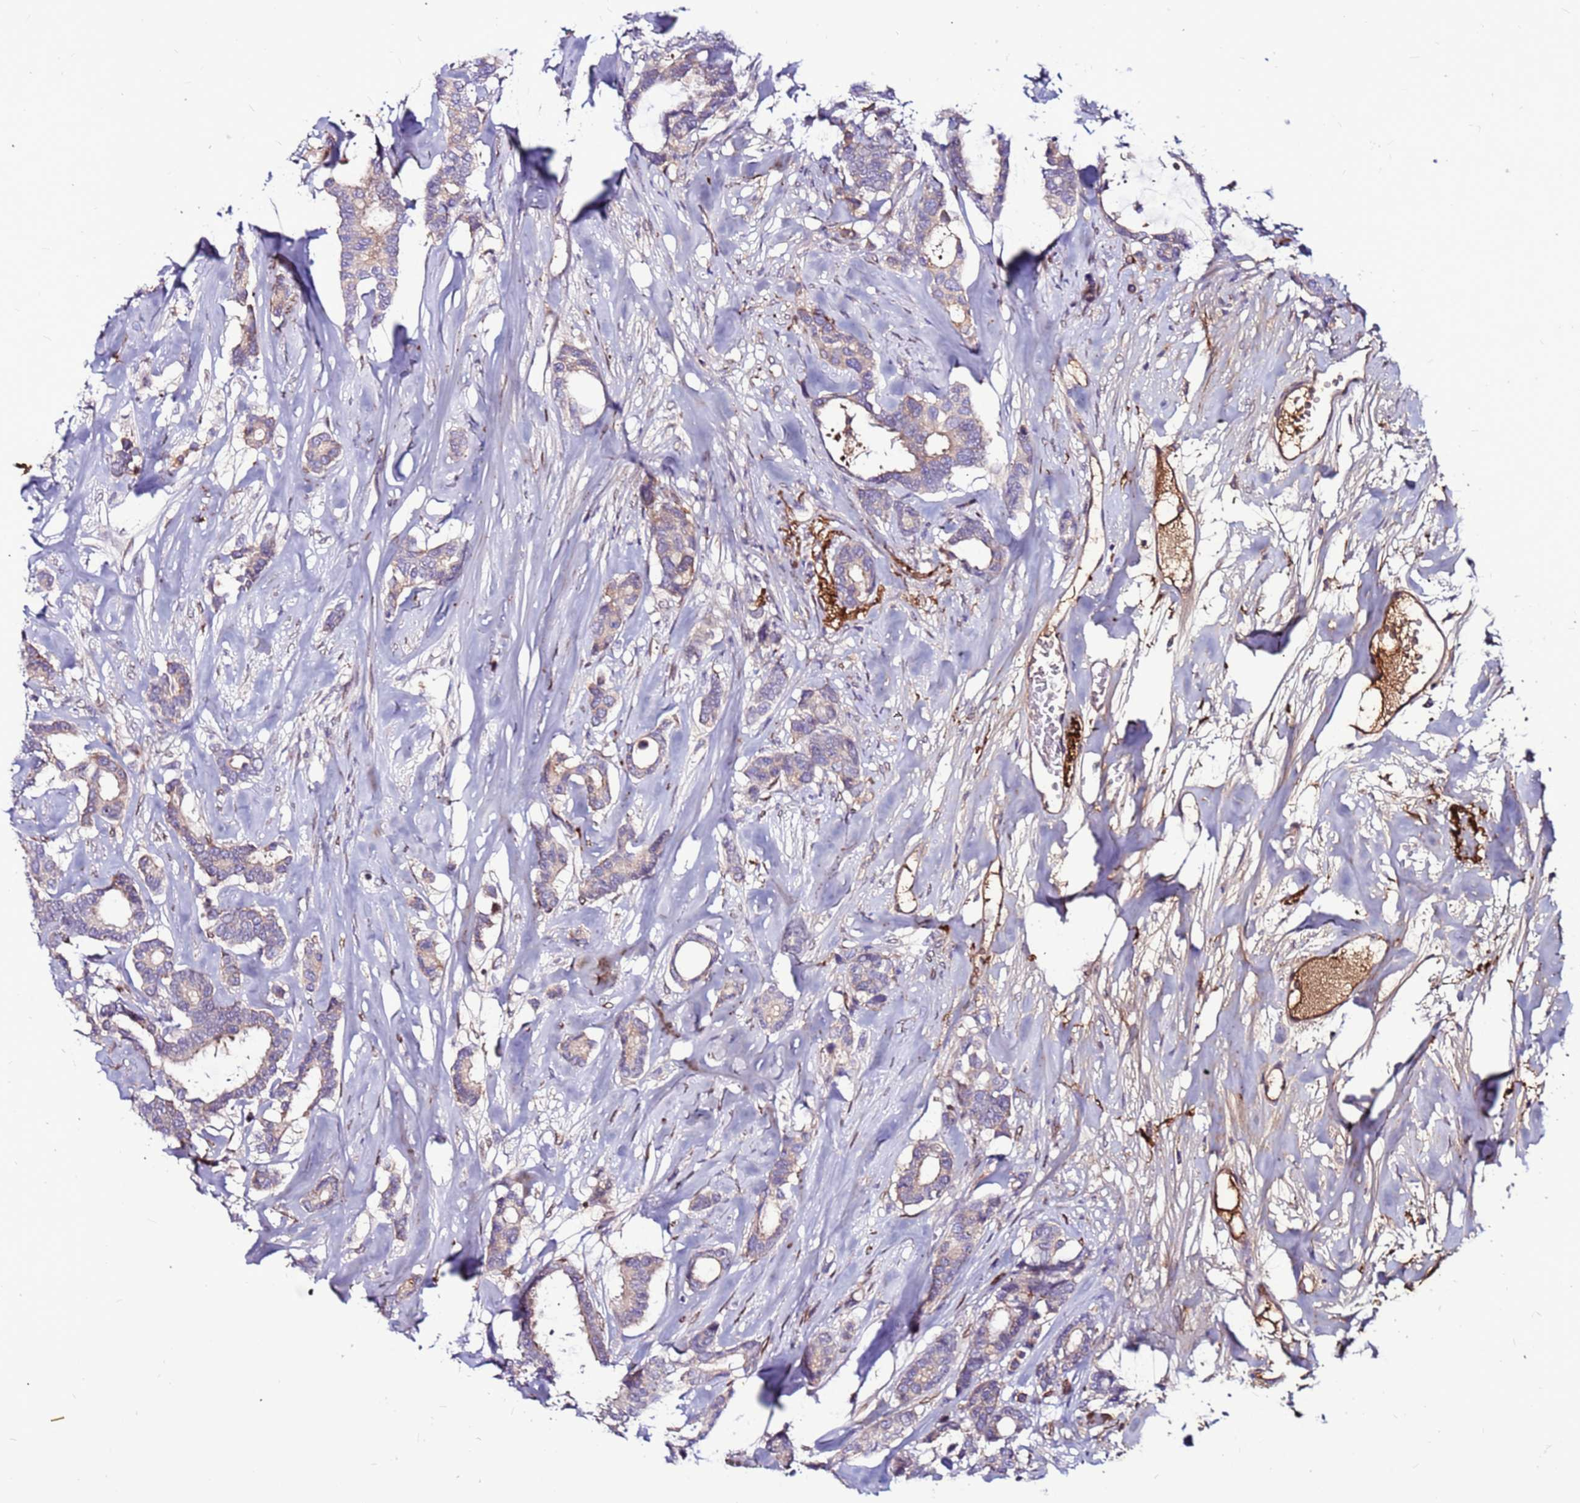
{"staining": {"intensity": "weak", "quantity": "<25%", "location": "cytoplasmic/membranous"}, "tissue": "breast cancer", "cell_type": "Tumor cells", "image_type": "cancer", "snomed": [{"axis": "morphology", "description": "Duct carcinoma"}, {"axis": "topography", "description": "Breast"}], "caption": "There is no significant expression in tumor cells of breast cancer (infiltrating ductal carcinoma). (DAB (3,3'-diaminobenzidine) IHC with hematoxylin counter stain).", "gene": "CCDC71", "patient": {"sex": "female", "age": 87}}